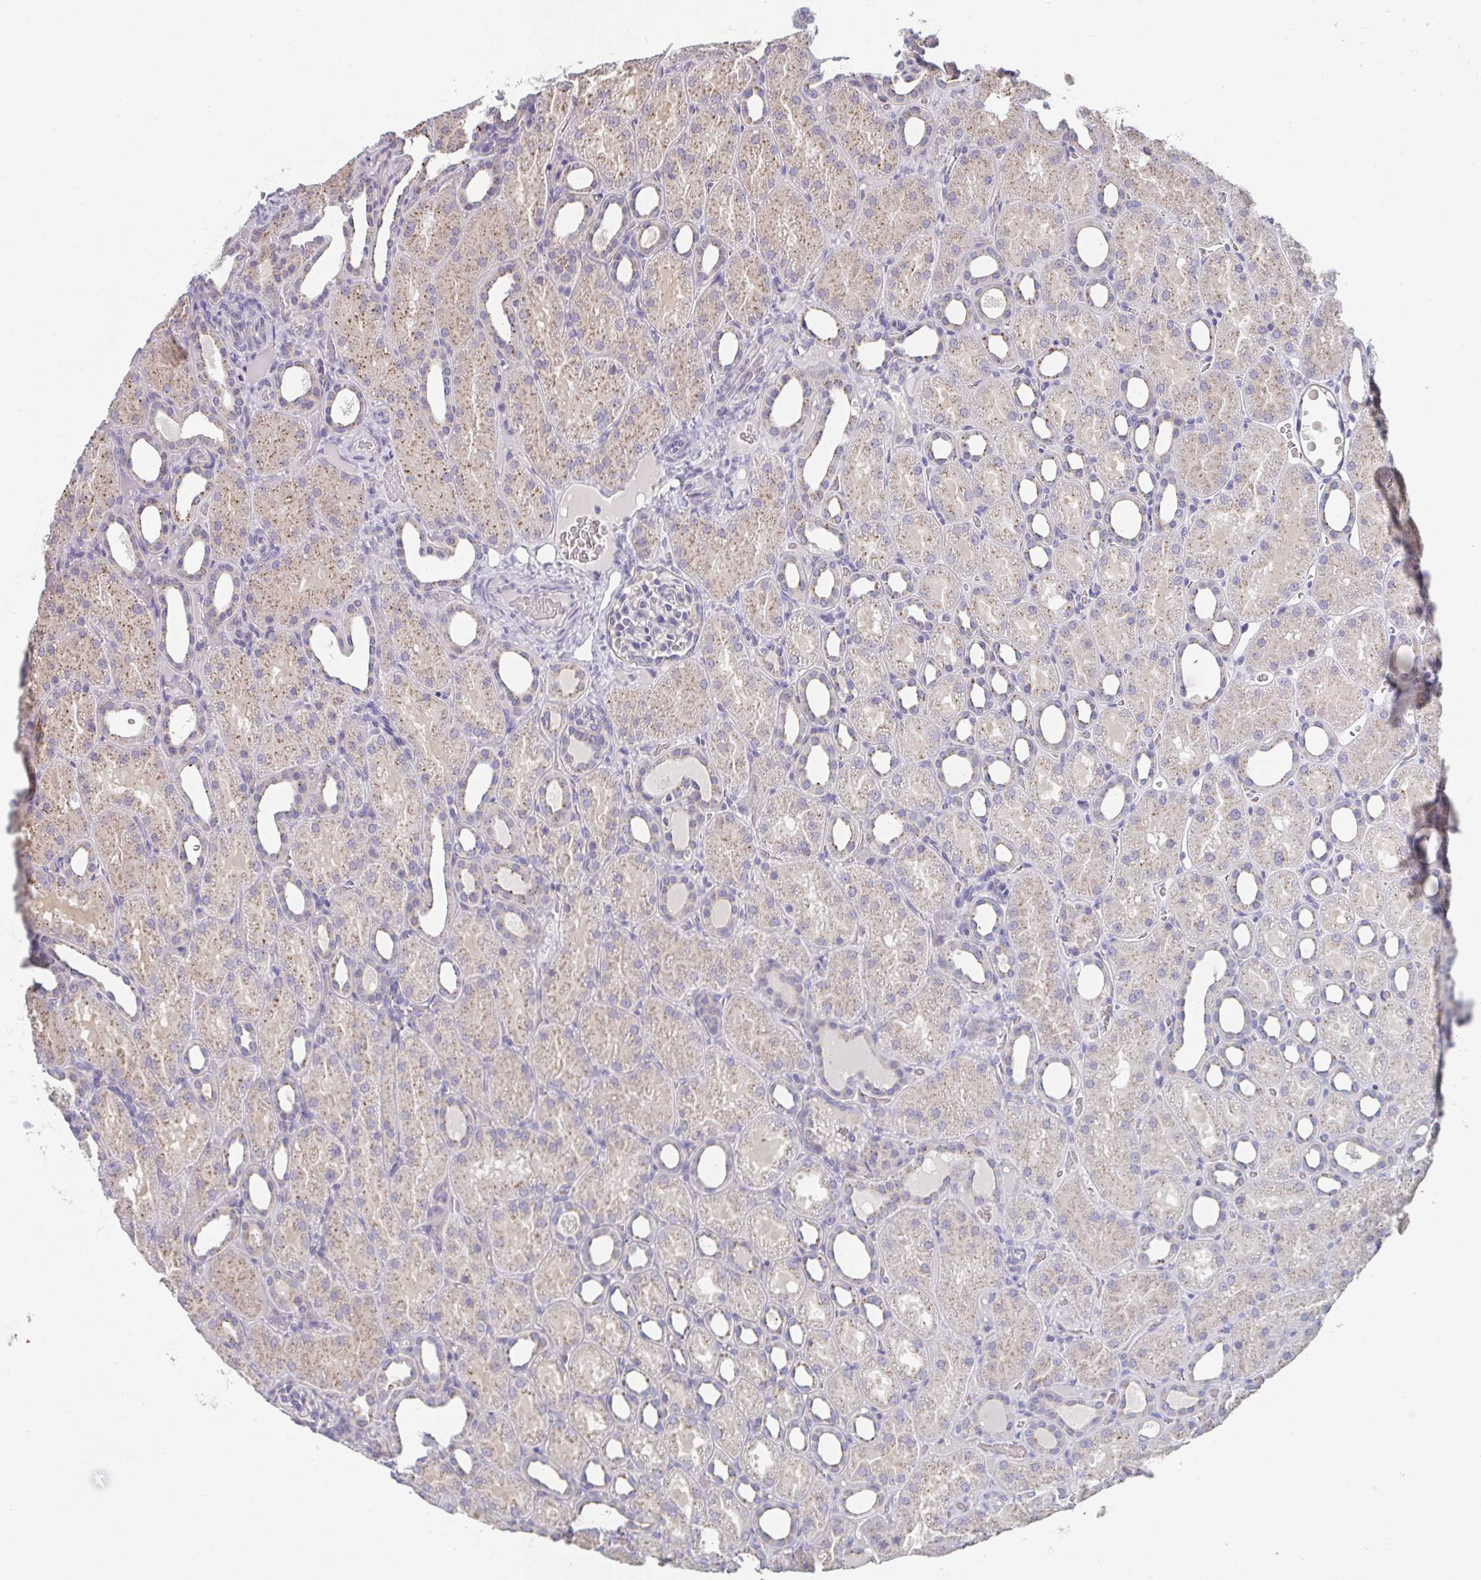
{"staining": {"intensity": "negative", "quantity": "none", "location": "none"}, "tissue": "kidney", "cell_type": "Cells in glomeruli", "image_type": "normal", "snomed": [{"axis": "morphology", "description": "Normal tissue, NOS"}, {"axis": "topography", "description": "Kidney"}], "caption": "Human kidney stained for a protein using immunohistochemistry shows no positivity in cells in glomeruli.", "gene": "CHMP5", "patient": {"sex": "male", "age": 2}}